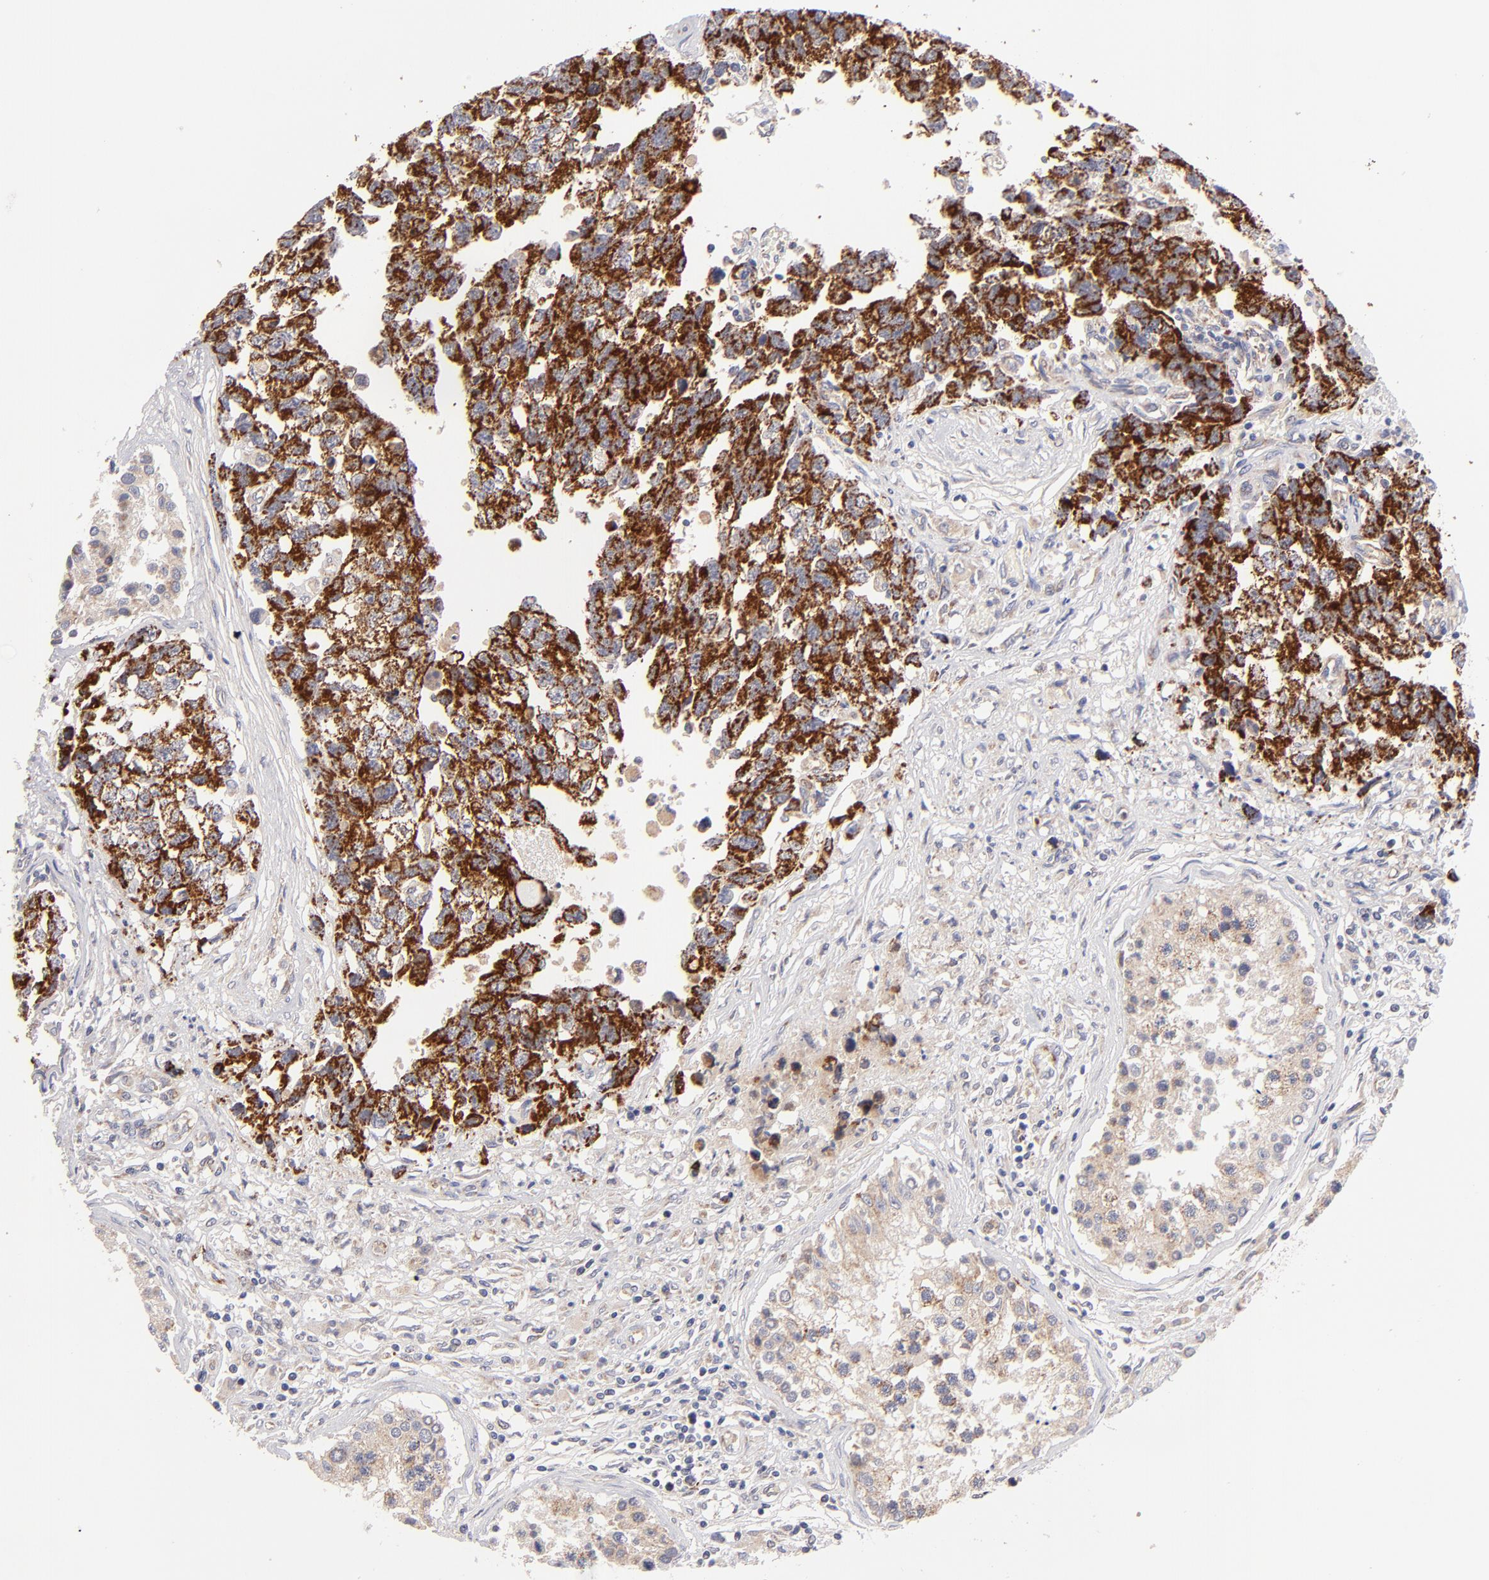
{"staining": {"intensity": "strong", "quantity": ">75%", "location": "cytoplasmic/membranous"}, "tissue": "testis cancer", "cell_type": "Tumor cells", "image_type": "cancer", "snomed": [{"axis": "morphology", "description": "Carcinoma, Embryonal, NOS"}, {"axis": "topography", "description": "Testis"}], "caption": "Strong cytoplasmic/membranous expression is present in about >75% of tumor cells in testis embryonal carcinoma. Immunohistochemistry stains the protein in brown and the nuclei are stained blue.", "gene": "HCCS", "patient": {"sex": "male", "age": 31}}